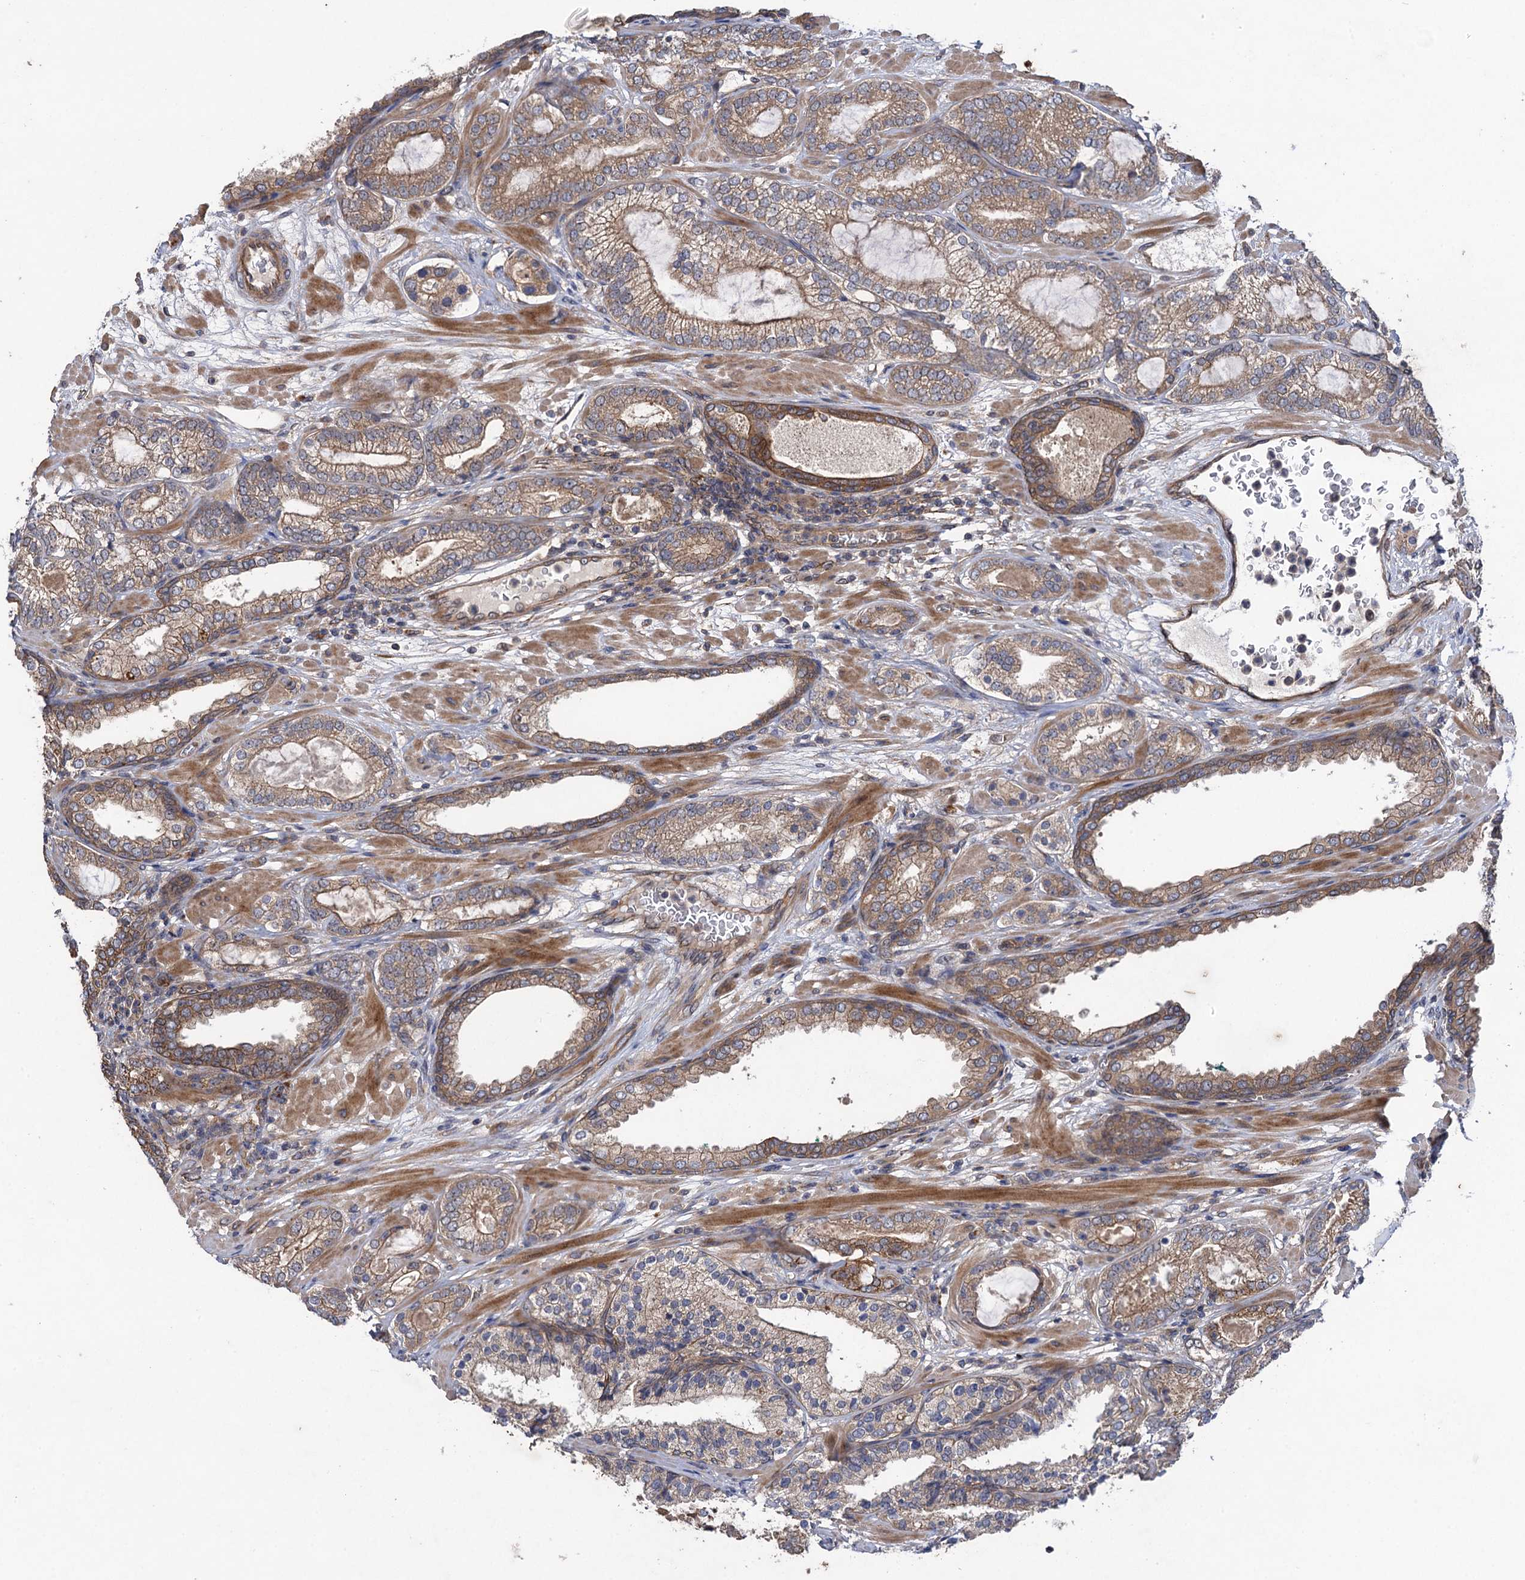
{"staining": {"intensity": "moderate", "quantity": ">75%", "location": "cytoplasmic/membranous"}, "tissue": "prostate cancer", "cell_type": "Tumor cells", "image_type": "cancer", "snomed": [{"axis": "morphology", "description": "Adenocarcinoma, High grade"}, {"axis": "topography", "description": "Prostate"}], "caption": "Prostate cancer was stained to show a protein in brown. There is medium levels of moderate cytoplasmic/membranous expression in approximately >75% of tumor cells.", "gene": "HAUS1", "patient": {"sex": "male", "age": 60}}